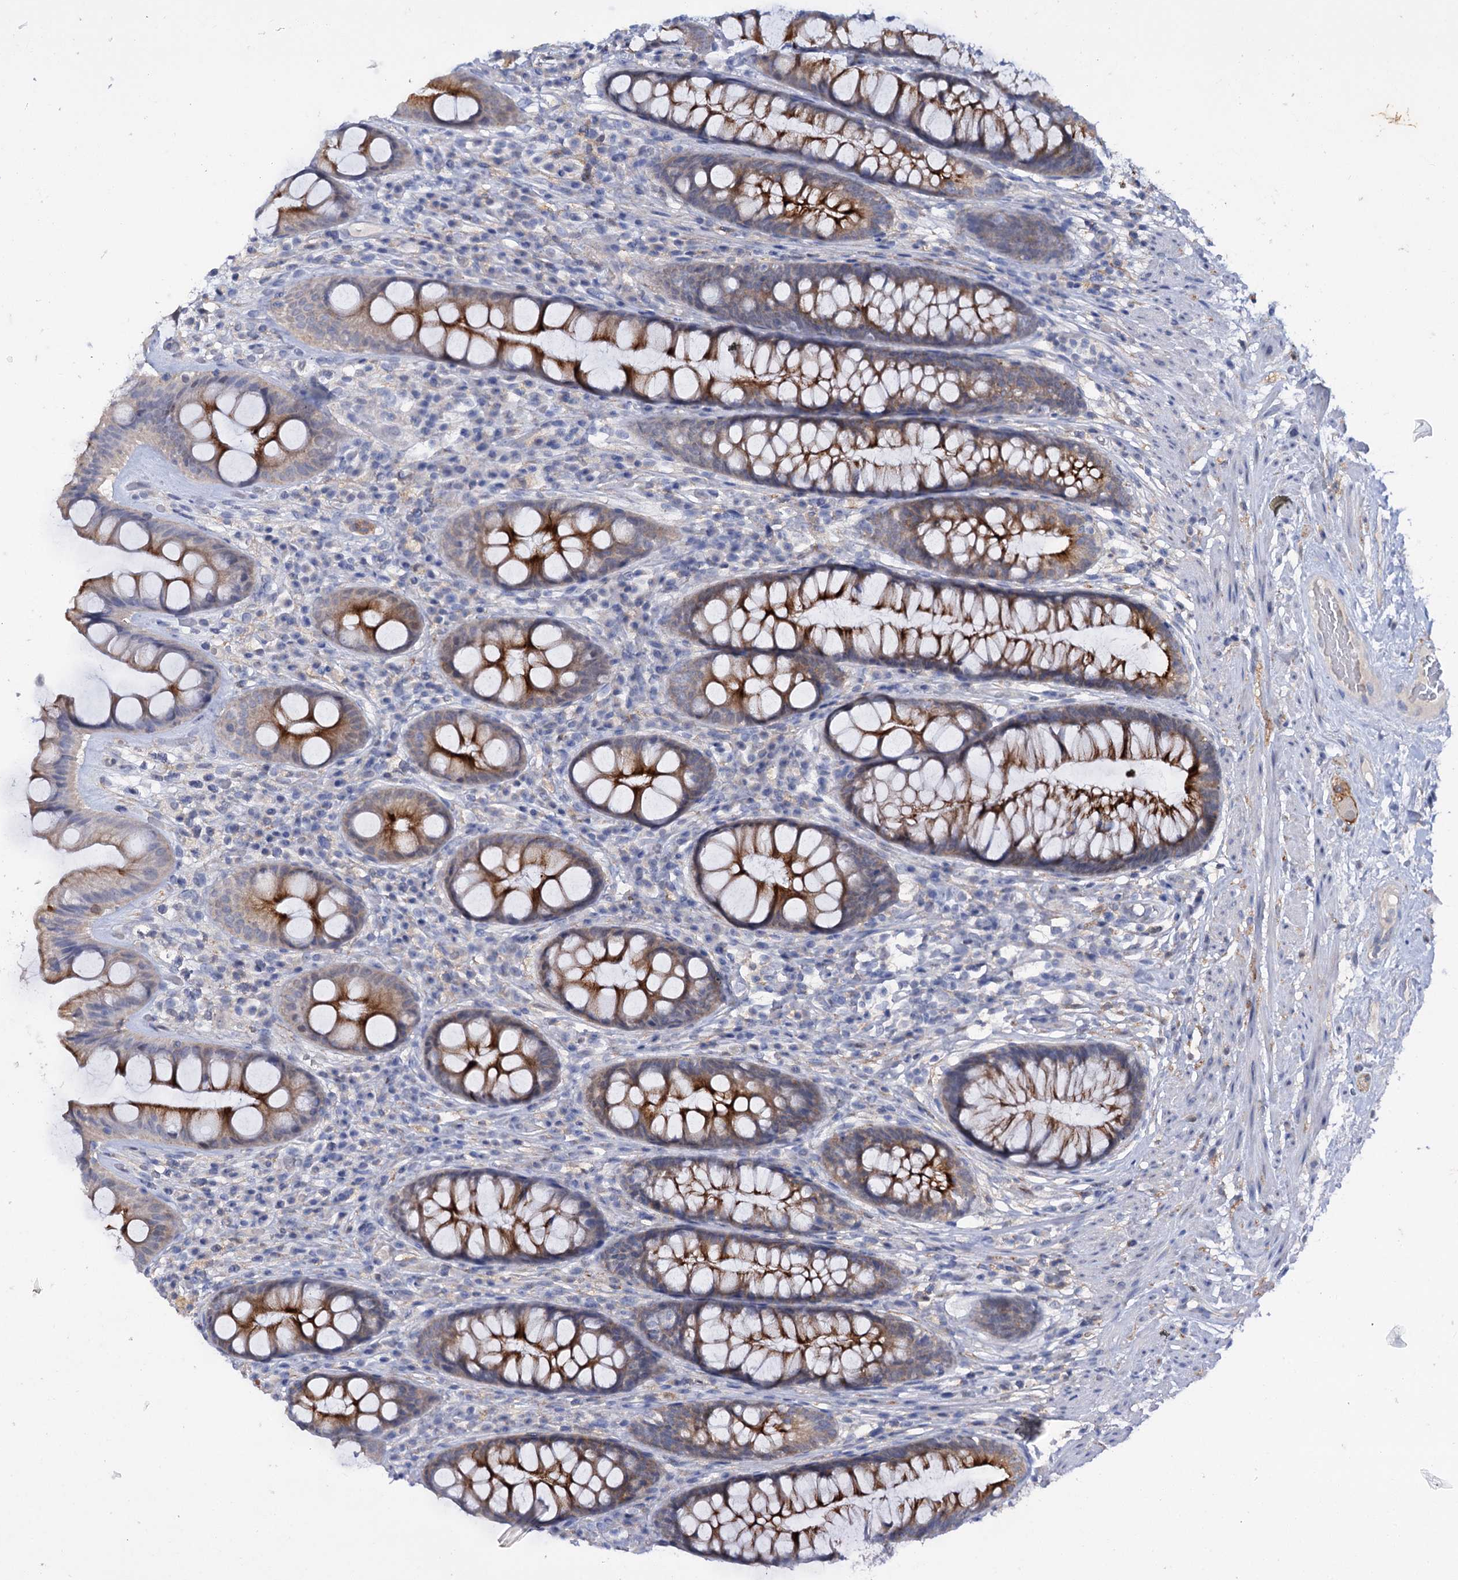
{"staining": {"intensity": "strong", "quantity": "25%-75%", "location": "cytoplasmic/membranous"}, "tissue": "rectum", "cell_type": "Glandular cells", "image_type": "normal", "snomed": [{"axis": "morphology", "description": "Normal tissue, NOS"}, {"axis": "topography", "description": "Rectum"}], "caption": "Protein analysis of normal rectum reveals strong cytoplasmic/membranous expression in about 25%-75% of glandular cells.", "gene": "MID1IP1", "patient": {"sex": "male", "age": 74}}